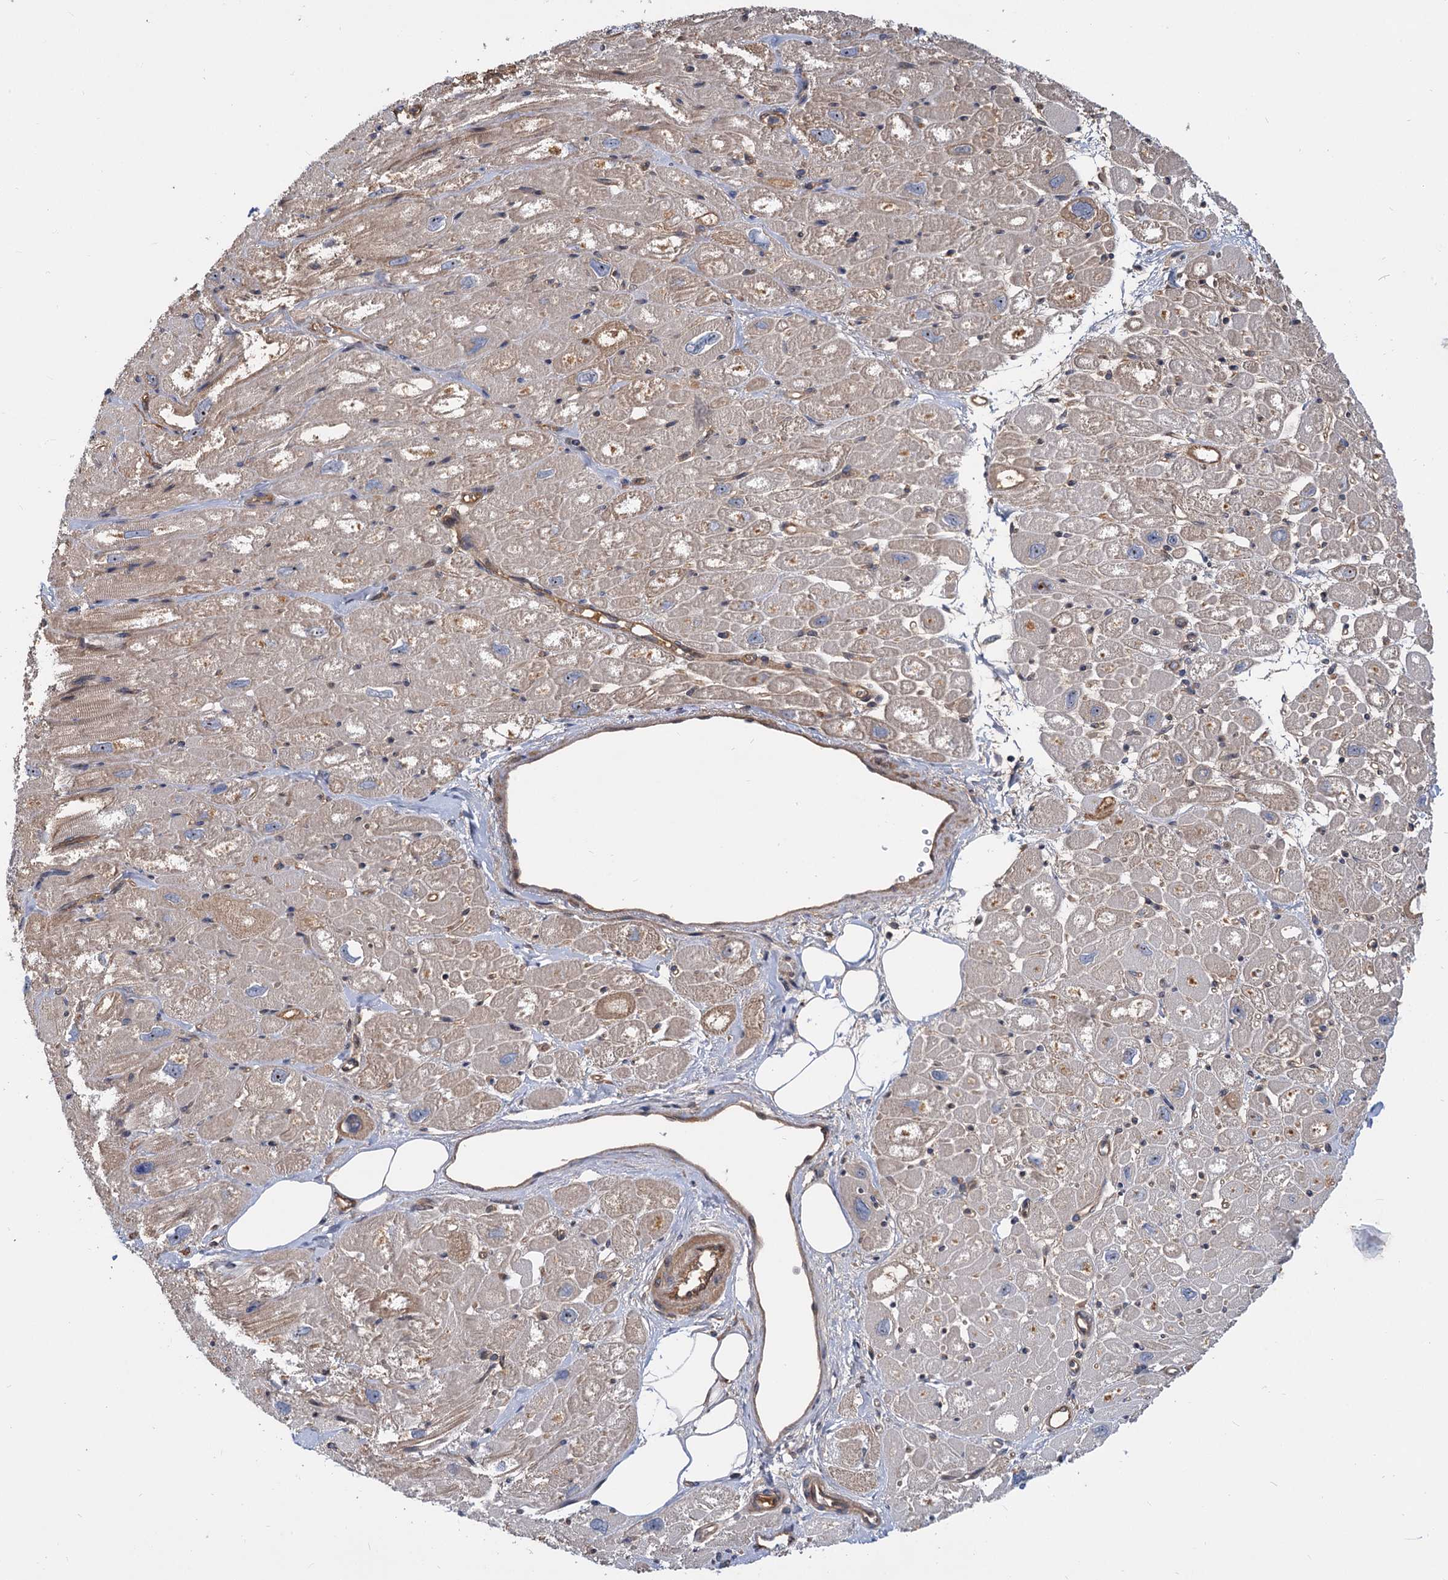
{"staining": {"intensity": "moderate", "quantity": "25%-75%", "location": "cytoplasmic/membranous"}, "tissue": "heart muscle", "cell_type": "Cardiomyocytes", "image_type": "normal", "snomed": [{"axis": "morphology", "description": "Normal tissue, NOS"}, {"axis": "topography", "description": "Heart"}], "caption": "Immunohistochemistry of benign heart muscle exhibits medium levels of moderate cytoplasmic/membranous staining in about 25%-75% of cardiomyocytes. (DAB IHC with brightfield microscopy, high magnification).", "gene": "SNX15", "patient": {"sex": "male", "age": 50}}